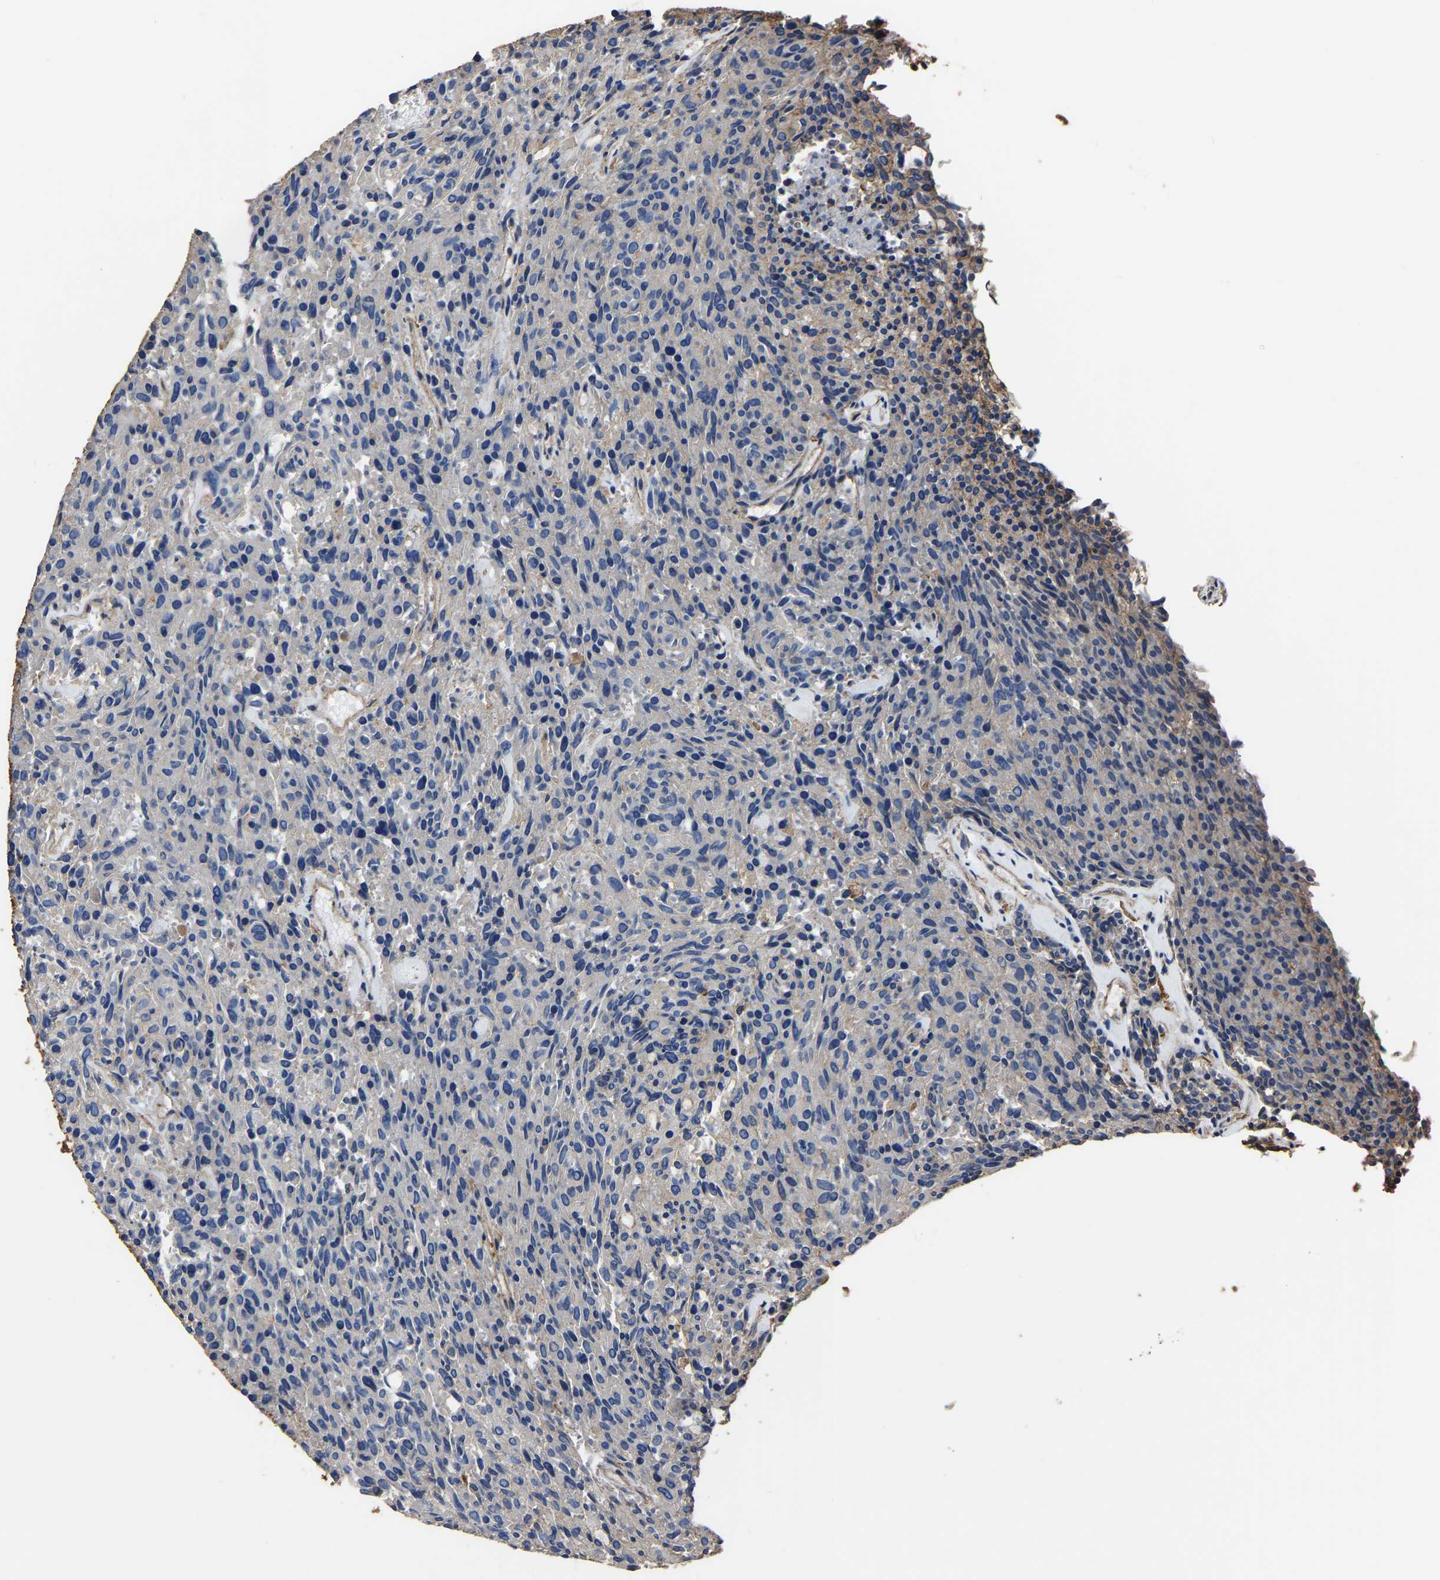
{"staining": {"intensity": "negative", "quantity": "none", "location": "none"}, "tissue": "carcinoid", "cell_type": "Tumor cells", "image_type": "cancer", "snomed": [{"axis": "morphology", "description": "Carcinoid, malignant, NOS"}, {"axis": "topography", "description": "Pancreas"}], "caption": "Immunohistochemistry (IHC) histopathology image of carcinoid stained for a protein (brown), which reveals no staining in tumor cells.", "gene": "ARMT1", "patient": {"sex": "female", "age": 54}}